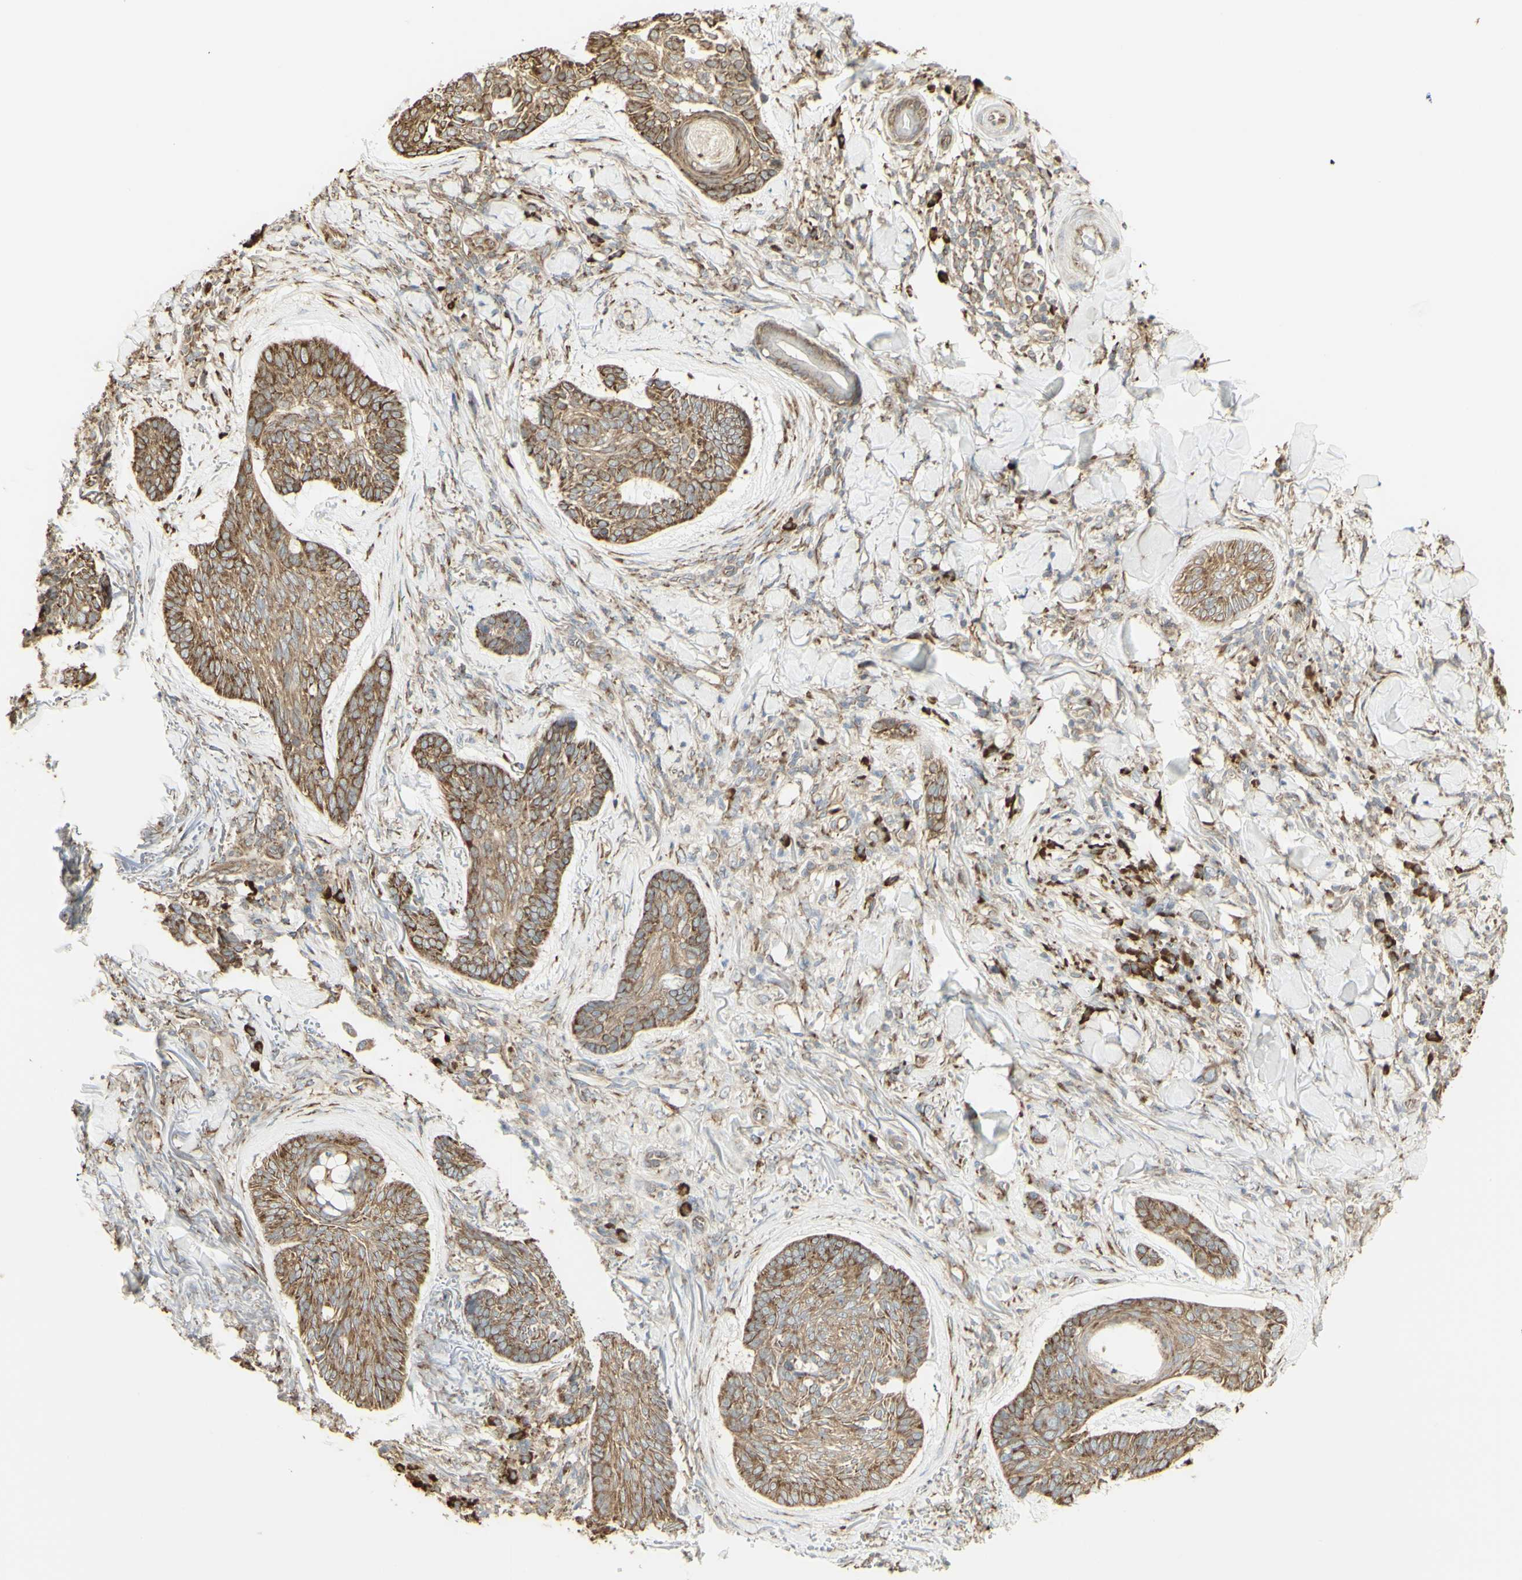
{"staining": {"intensity": "moderate", "quantity": ">75%", "location": "cytoplasmic/membranous"}, "tissue": "skin cancer", "cell_type": "Tumor cells", "image_type": "cancer", "snomed": [{"axis": "morphology", "description": "Basal cell carcinoma"}, {"axis": "topography", "description": "Skin"}], "caption": "Tumor cells show moderate cytoplasmic/membranous expression in about >75% of cells in skin cancer. (IHC, brightfield microscopy, high magnification).", "gene": "EEF1B2", "patient": {"sex": "male", "age": 43}}